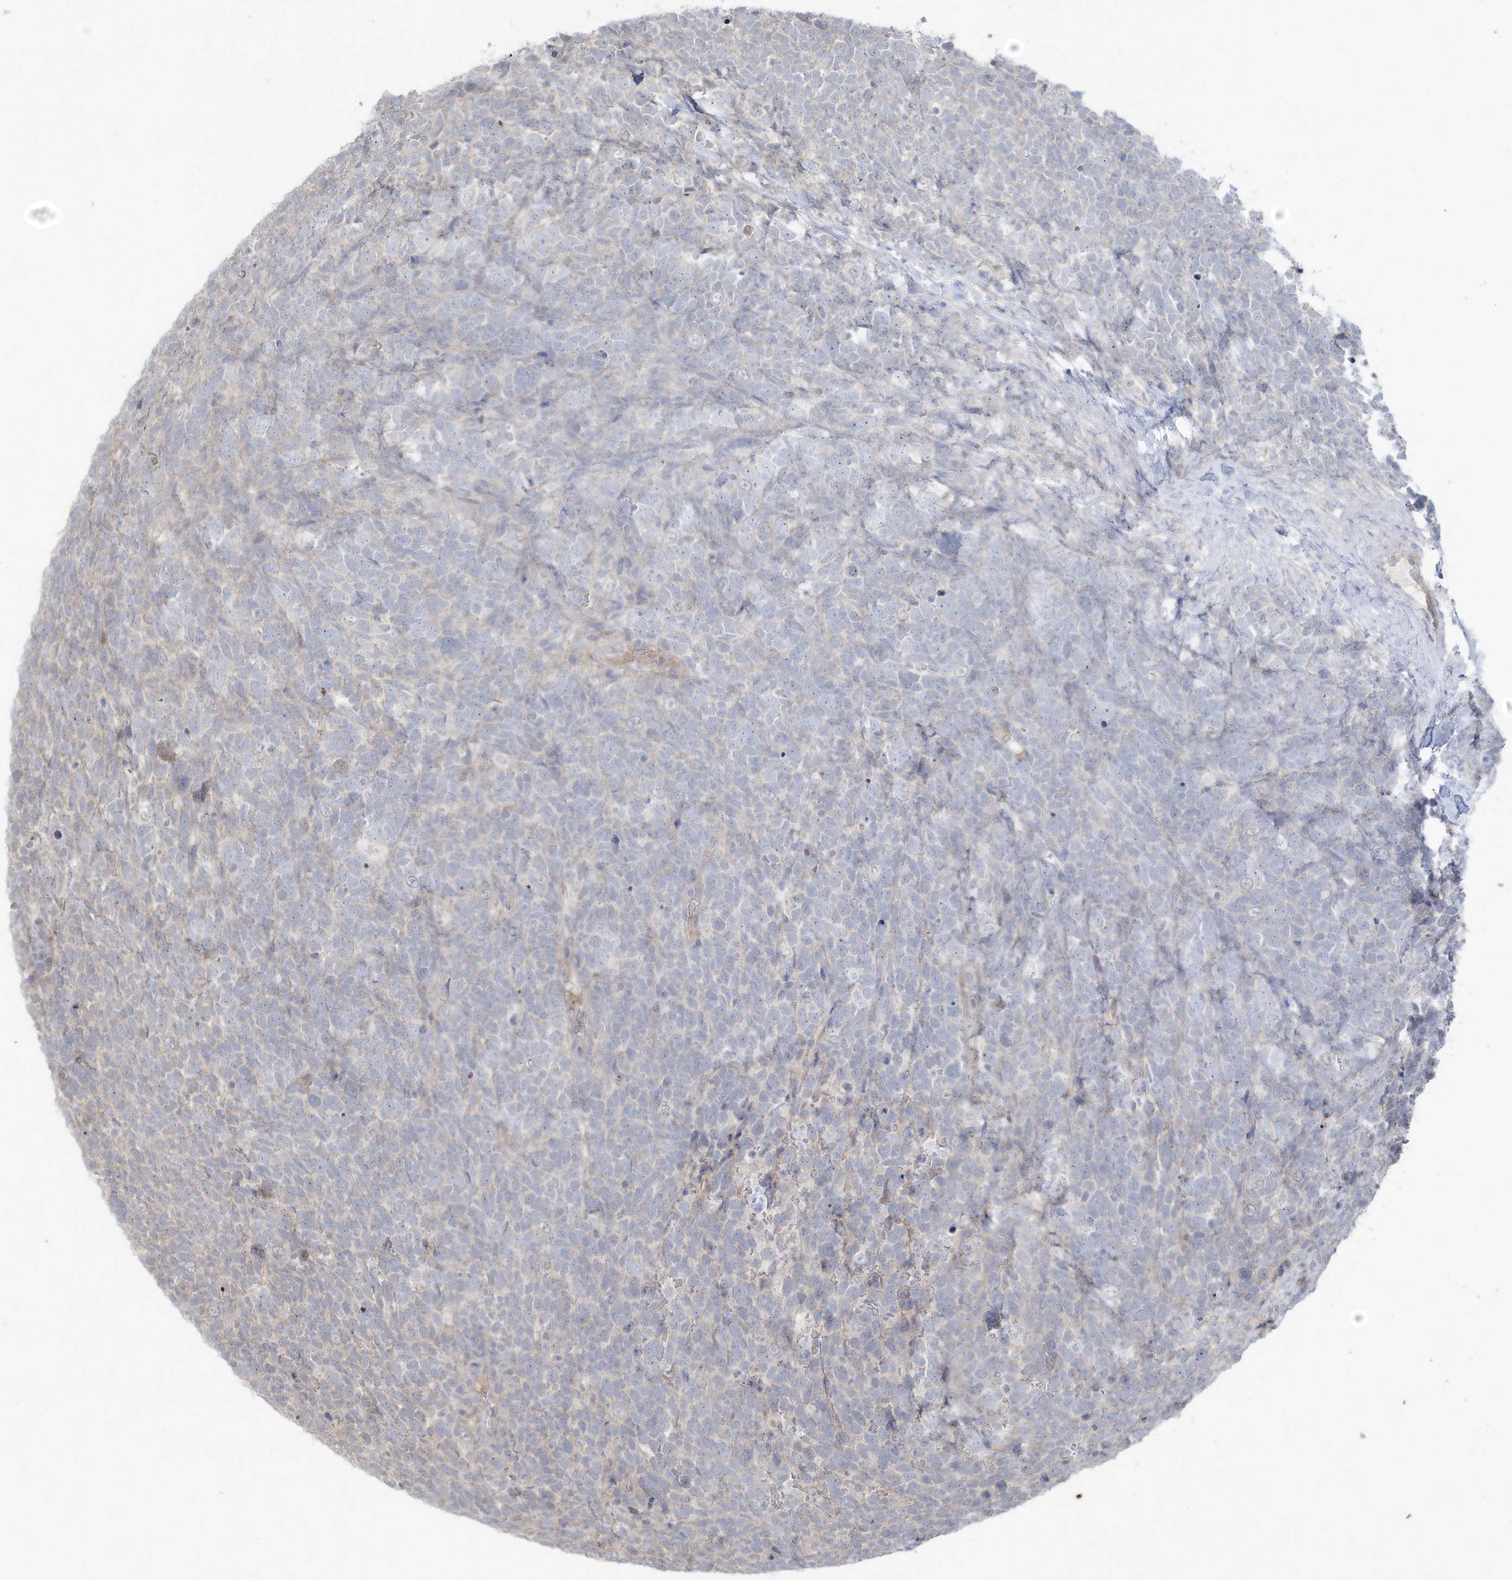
{"staining": {"intensity": "negative", "quantity": "none", "location": "none"}, "tissue": "urothelial cancer", "cell_type": "Tumor cells", "image_type": "cancer", "snomed": [{"axis": "morphology", "description": "Urothelial carcinoma, High grade"}, {"axis": "topography", "description": "Urinary bladder"}], "caption": "Tumor cells show no significant expression in high-grade urothelial carcinoma.", "gene": "C1RL", "patient": {"sex": "female", "age": 82}}